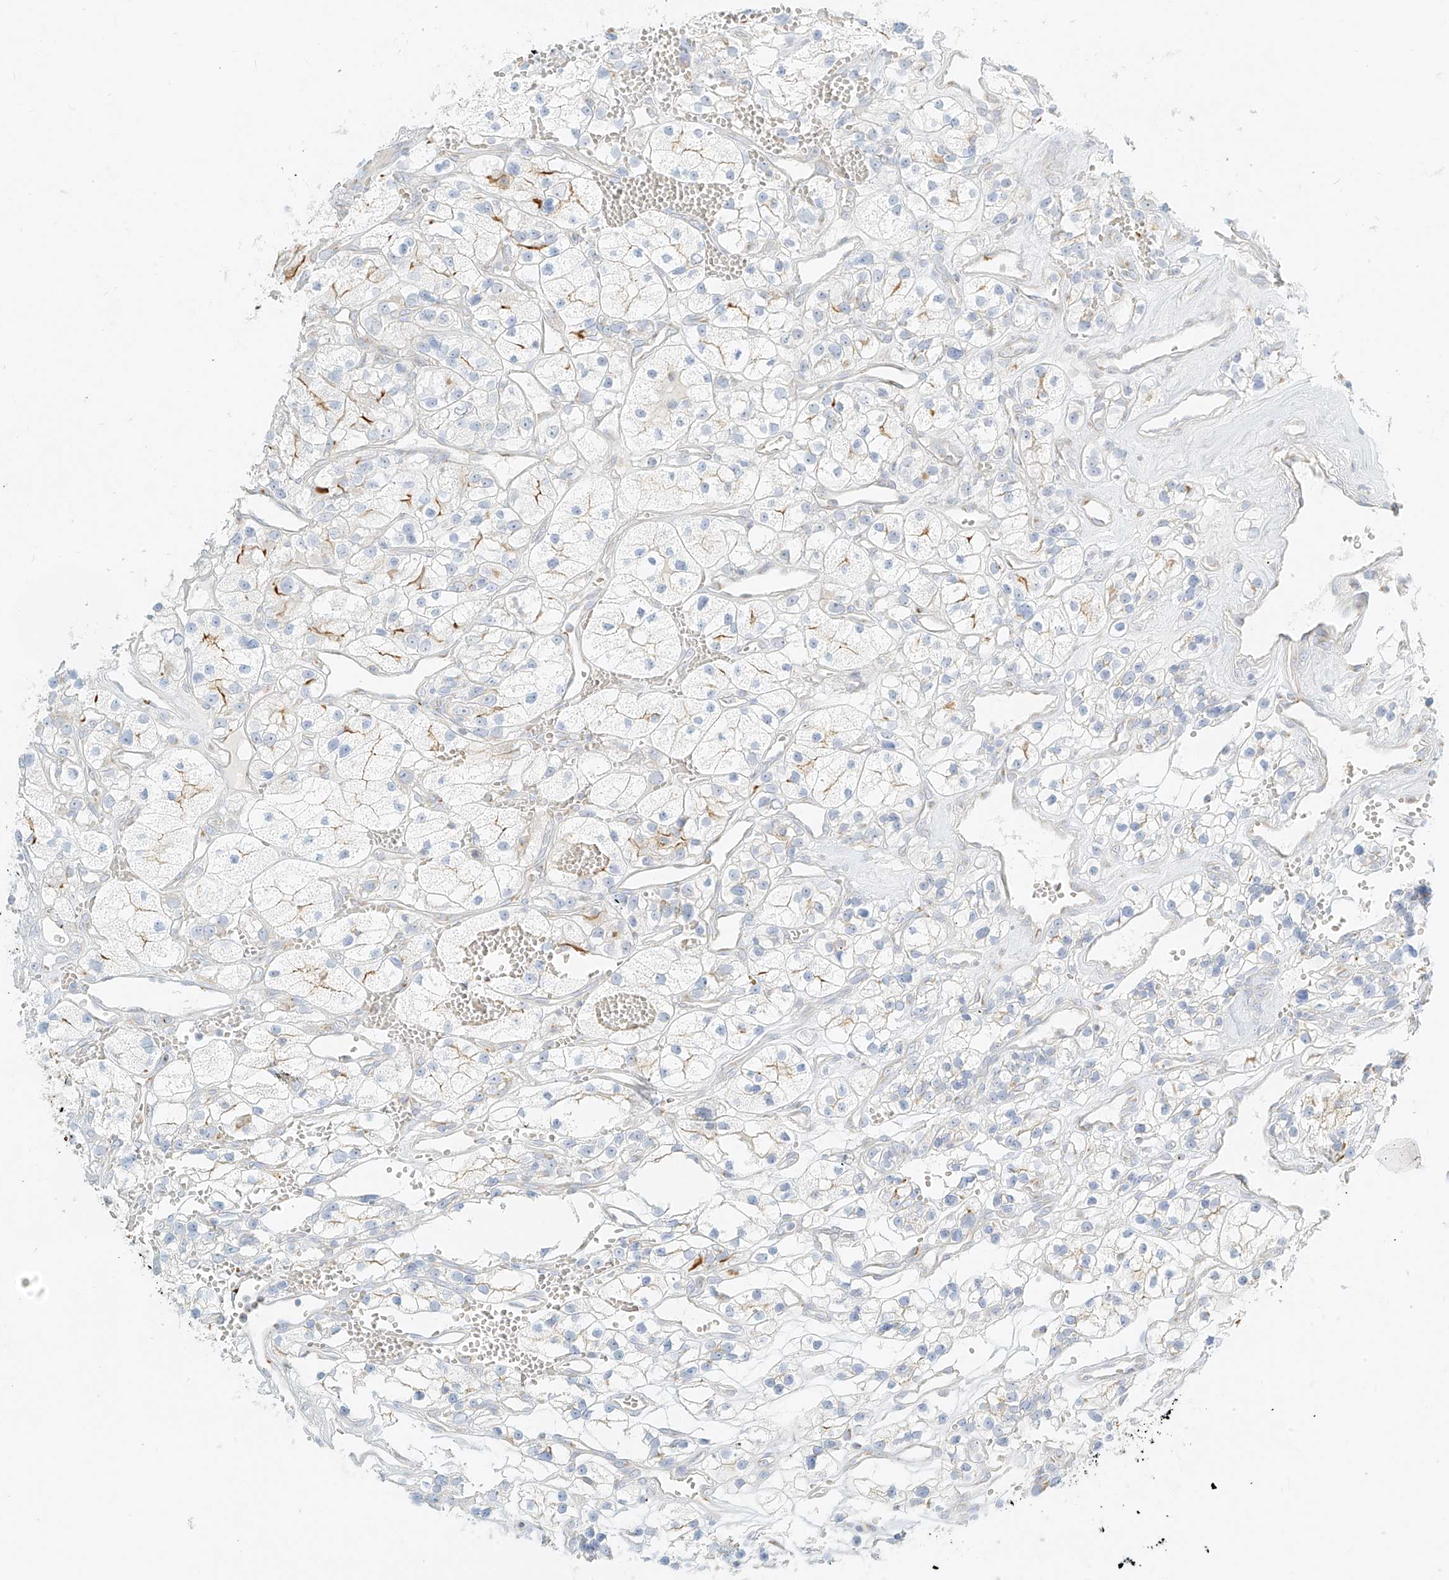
{"staining": {"intensity": "moderate", "quantity": "<25%", "location": "cytoplasmic/membranous"}, "tissue": "renal cancer", "cell_type": "Tumor cells", "image_type": "cancer", "snomed": [{"axis": "morphology", "description": "Adenocarcinoma, NOS"}, {"axis": "topography", "description": "Kidney"}], "caption": "A photomicrograph of human renal cancer stained for a protein shows moderate cytoplasmic/membranous brown staining in tumor cells. Ihc stains the protein in brown and the nuclei are stained blue.", "gene": "TMEM87B", "patient": {"sex": "female", "age": 57}}